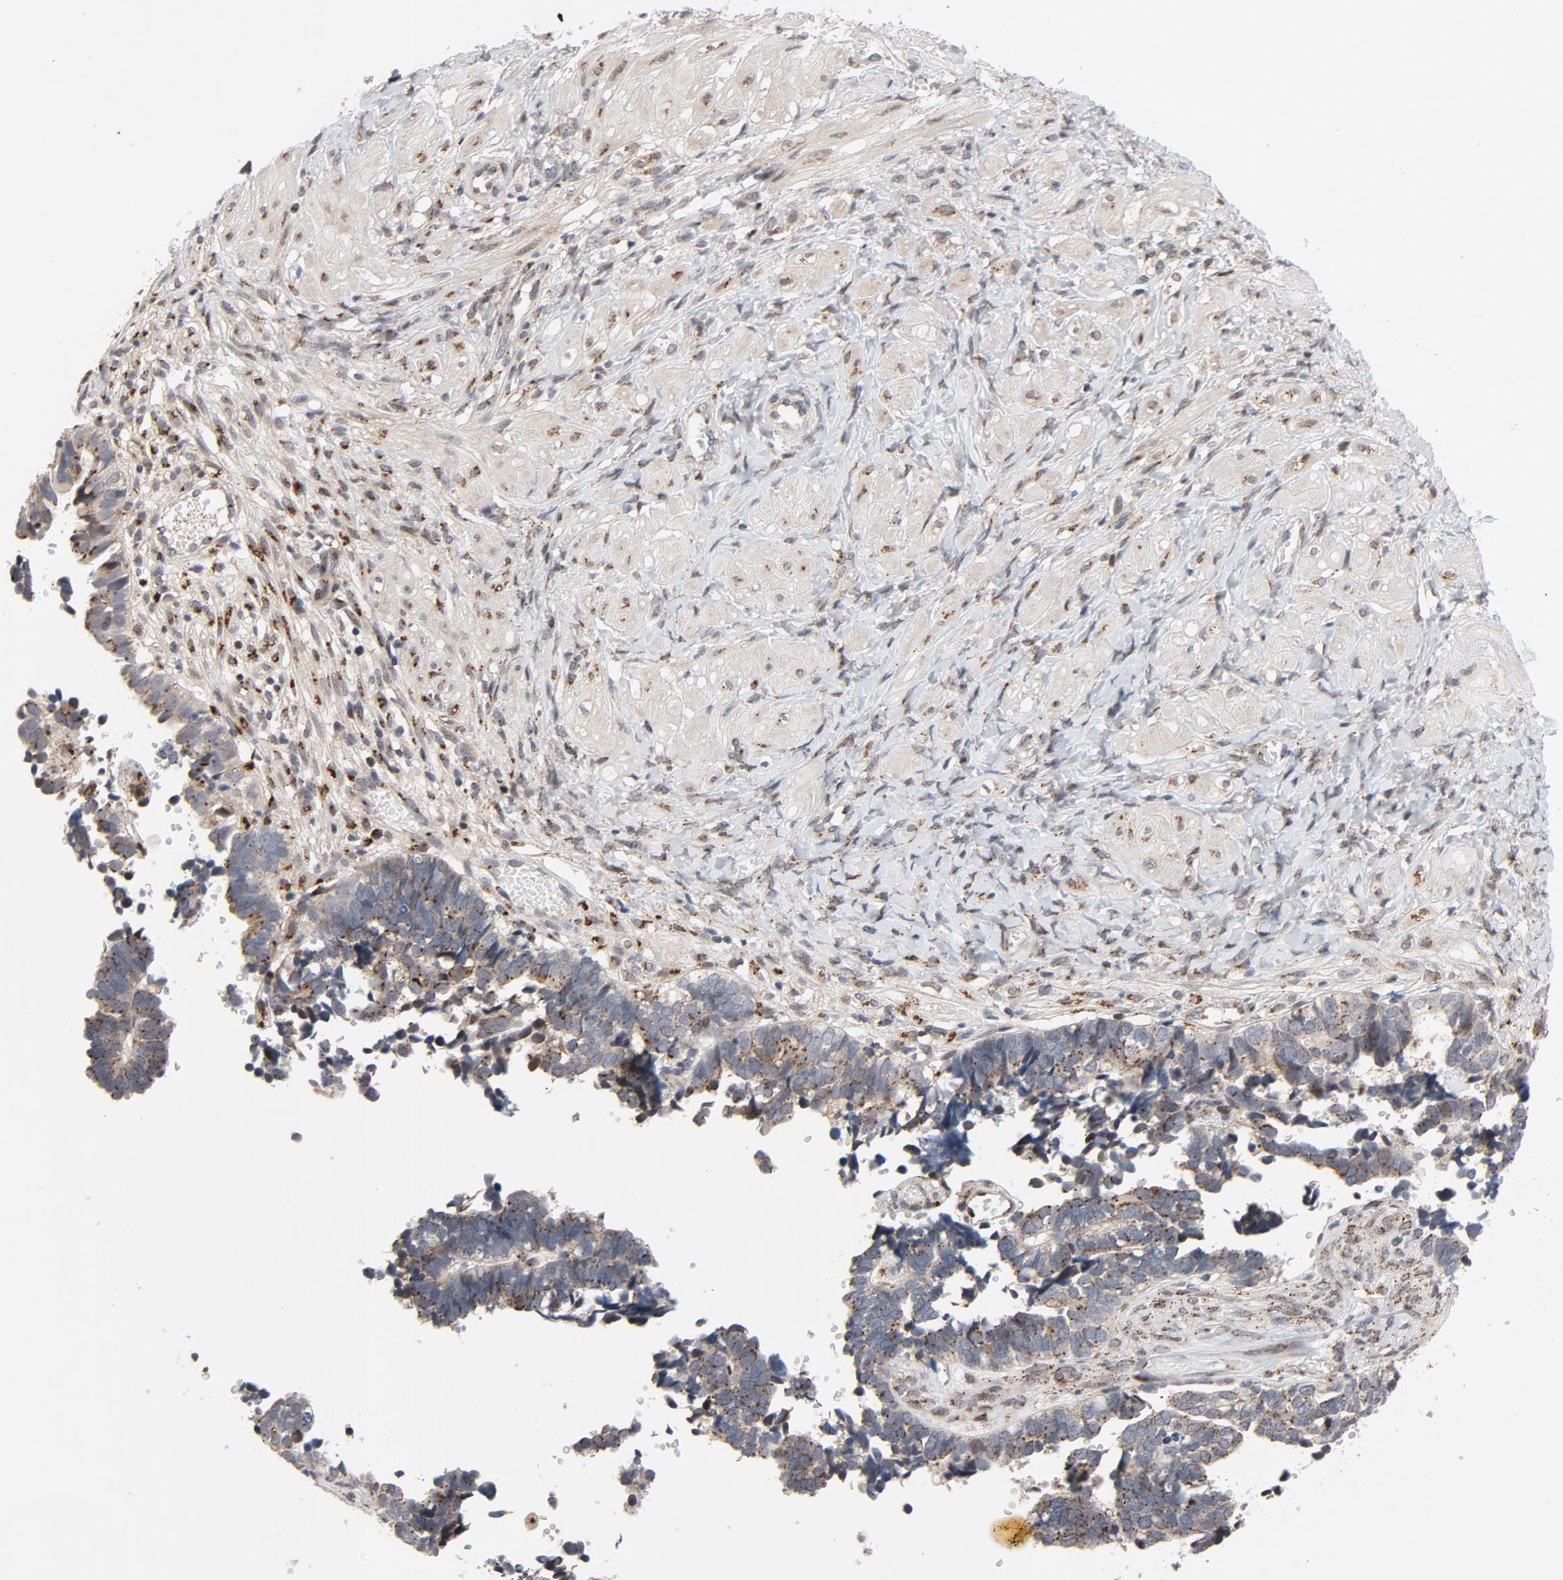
{"staining": {"intensity": "weak", "quantity": "<25%", "location": "cytoplasmic/membranous"}, "tissue": "ovarian cancer", "cell_type": "Tumor cells", "image_type": "cancer", "snomed": [{"axis": "morphology", "description": "Cystadenocarcinoma, serous, NOS"}, {"axis": "topography", "description": "Ovary"}], "caption": "Immunohistochemistry of ovarian cancer (serous cystadenocarcinoma) shows no staining in tumor cells. Nuclei are stained in blue.", "gene": "RPL12", "patient": {"sex": "female", "age": 77}}